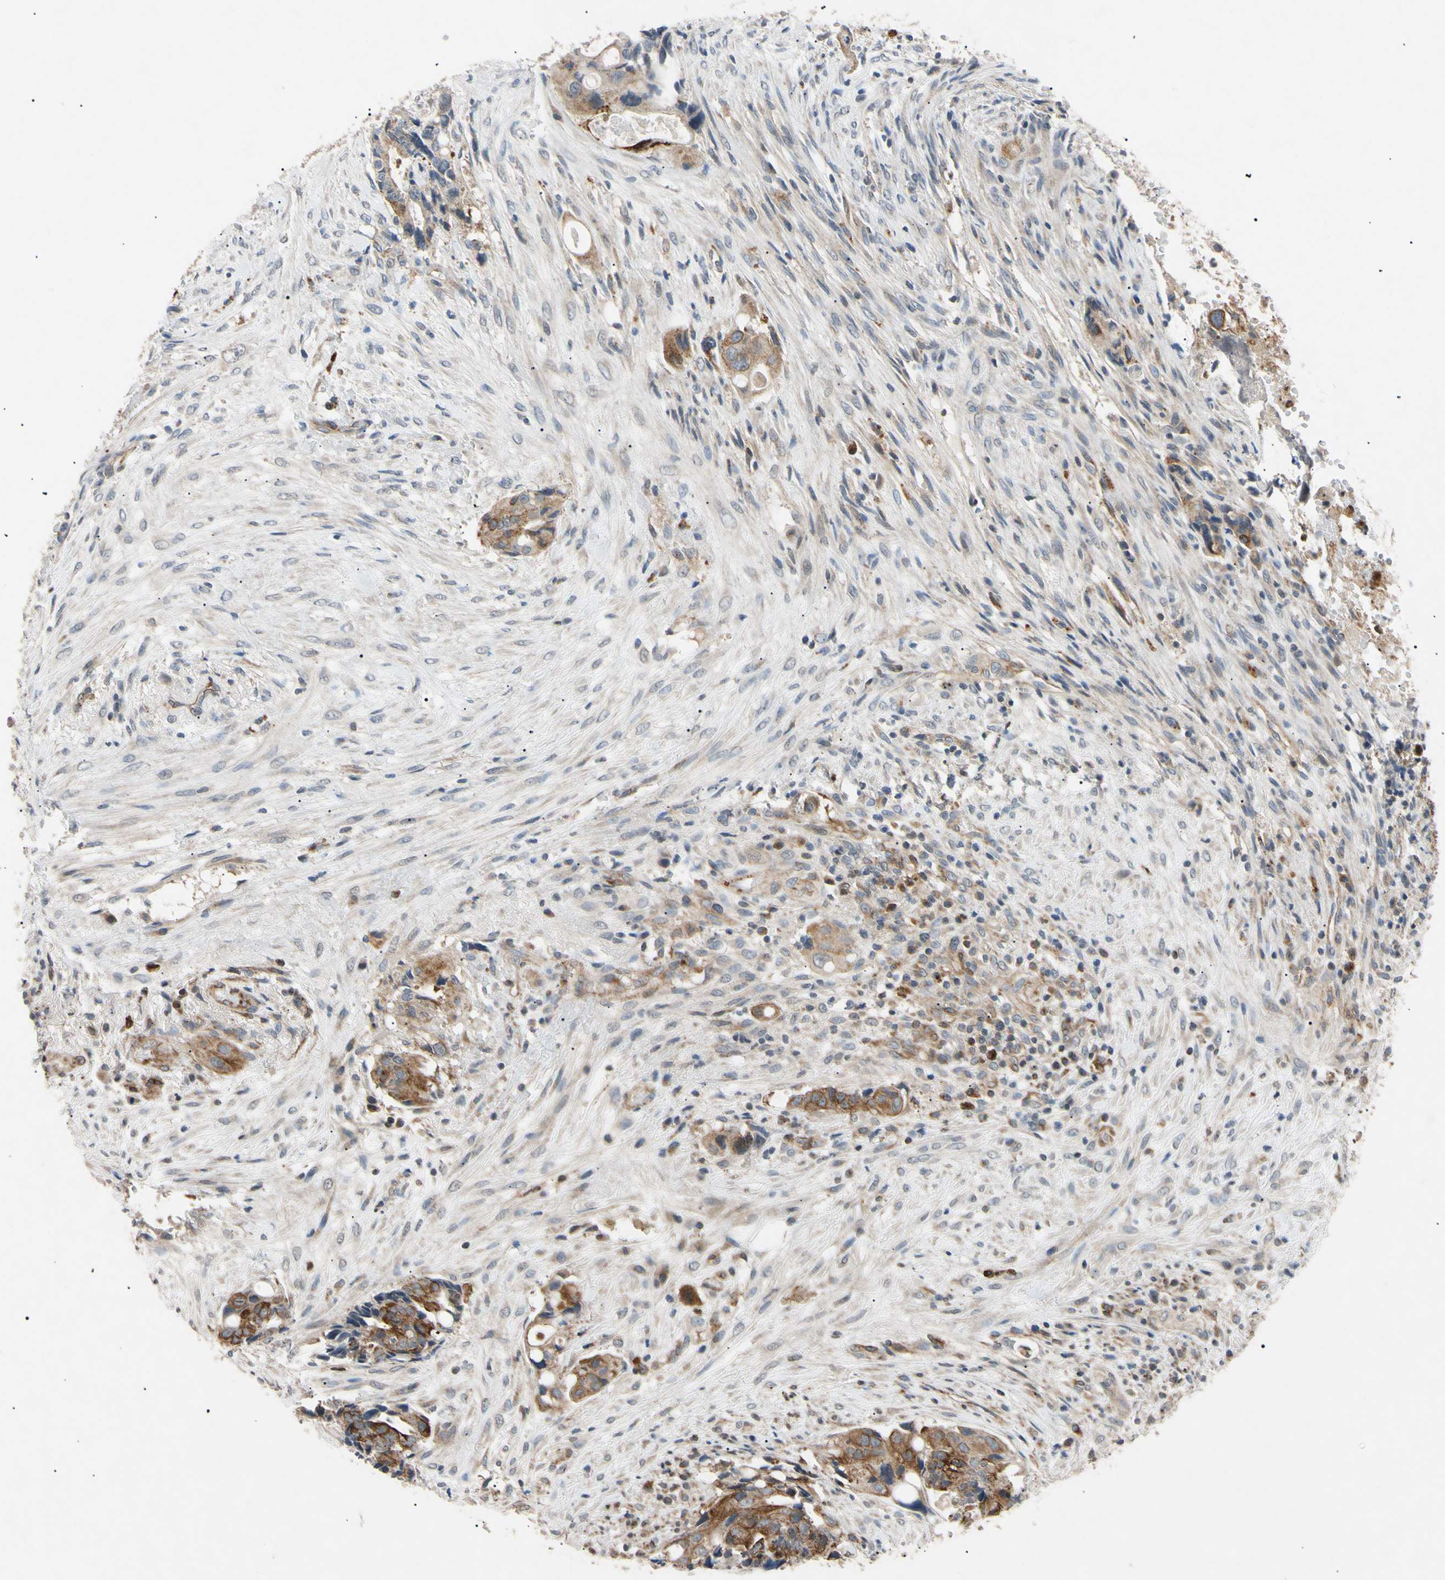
{"staining": {"intensity": "moderate", "quantity": "25%-75%", "location": "cytoplasmic/membranous"}, "tissue": "colorectal cancer", "cell_type": "Tumor cells", "image_type": "cancer", "snomed": [{"axis": "morphology", "description": "Adenocarcinoma, NOS"}, {"axis": "topography", "description": "Colon"}], "caption": "This is an image of immunohistochemistry (IHC) staining of colorectal cancer, which shows moderate positivity in the cytoplasmic/membranous of tumor cells.", "gene": "TUBB4A", "patient": {"sex": "female", "age": 57}}